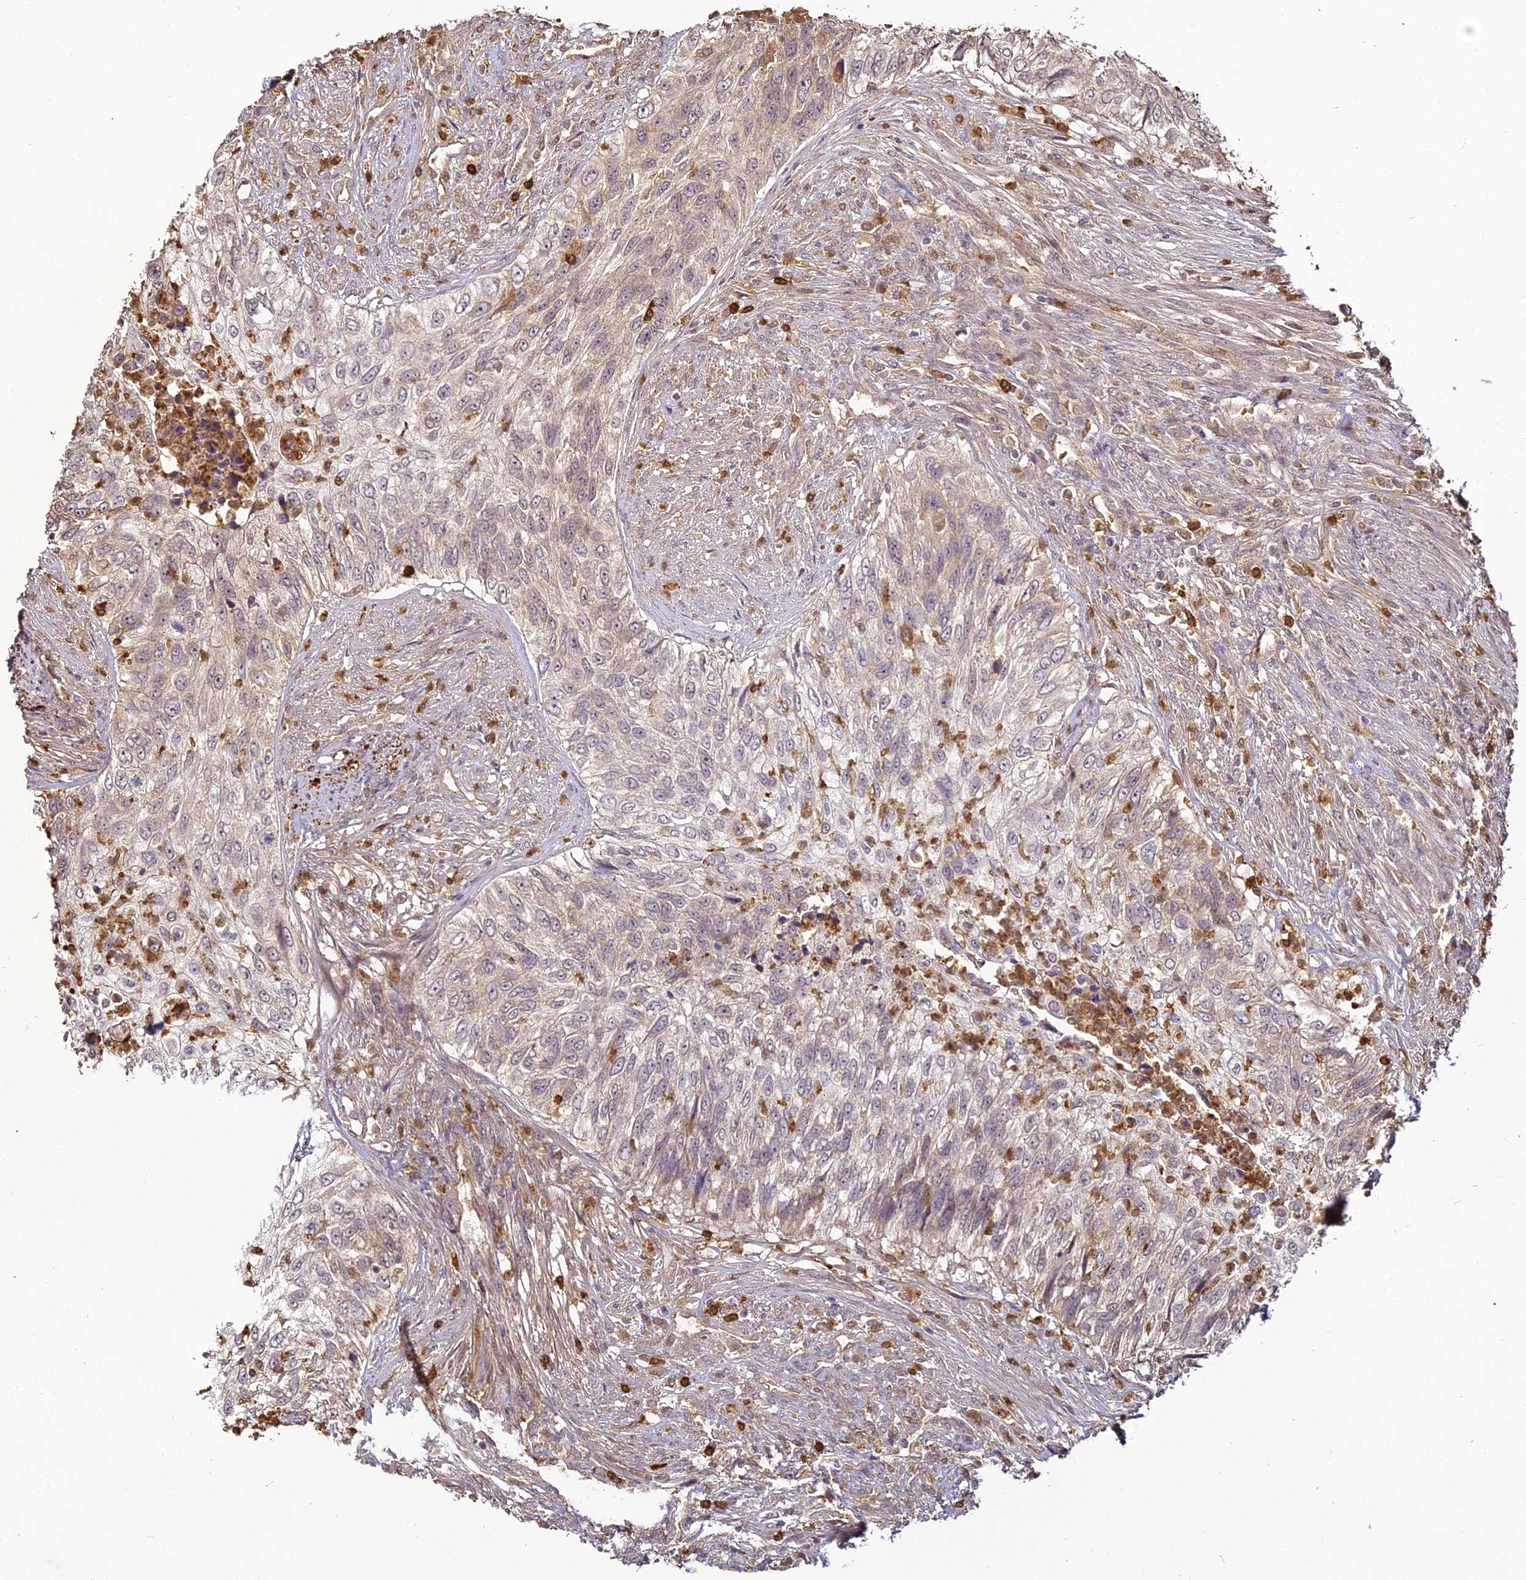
{"staining": {"intensity": "negative", "quantity": "none", "location": "none"}, "tissue": "urothelial cancer", "cell_type": "Tumor cells", "image_type": "cancer", "snomed": [{"axis": "morphology", "description": "Urothelial carcinoma, High grade"}, {"axis": "topography", "description": "Urinary bladder"}], "caption": "Immunohistochemical staining of human urothelial cancer demonstrates no significant staining in tumor cells.", "gene": "BCDIN3D", "patient": {"sex": "female", "age": 60}}